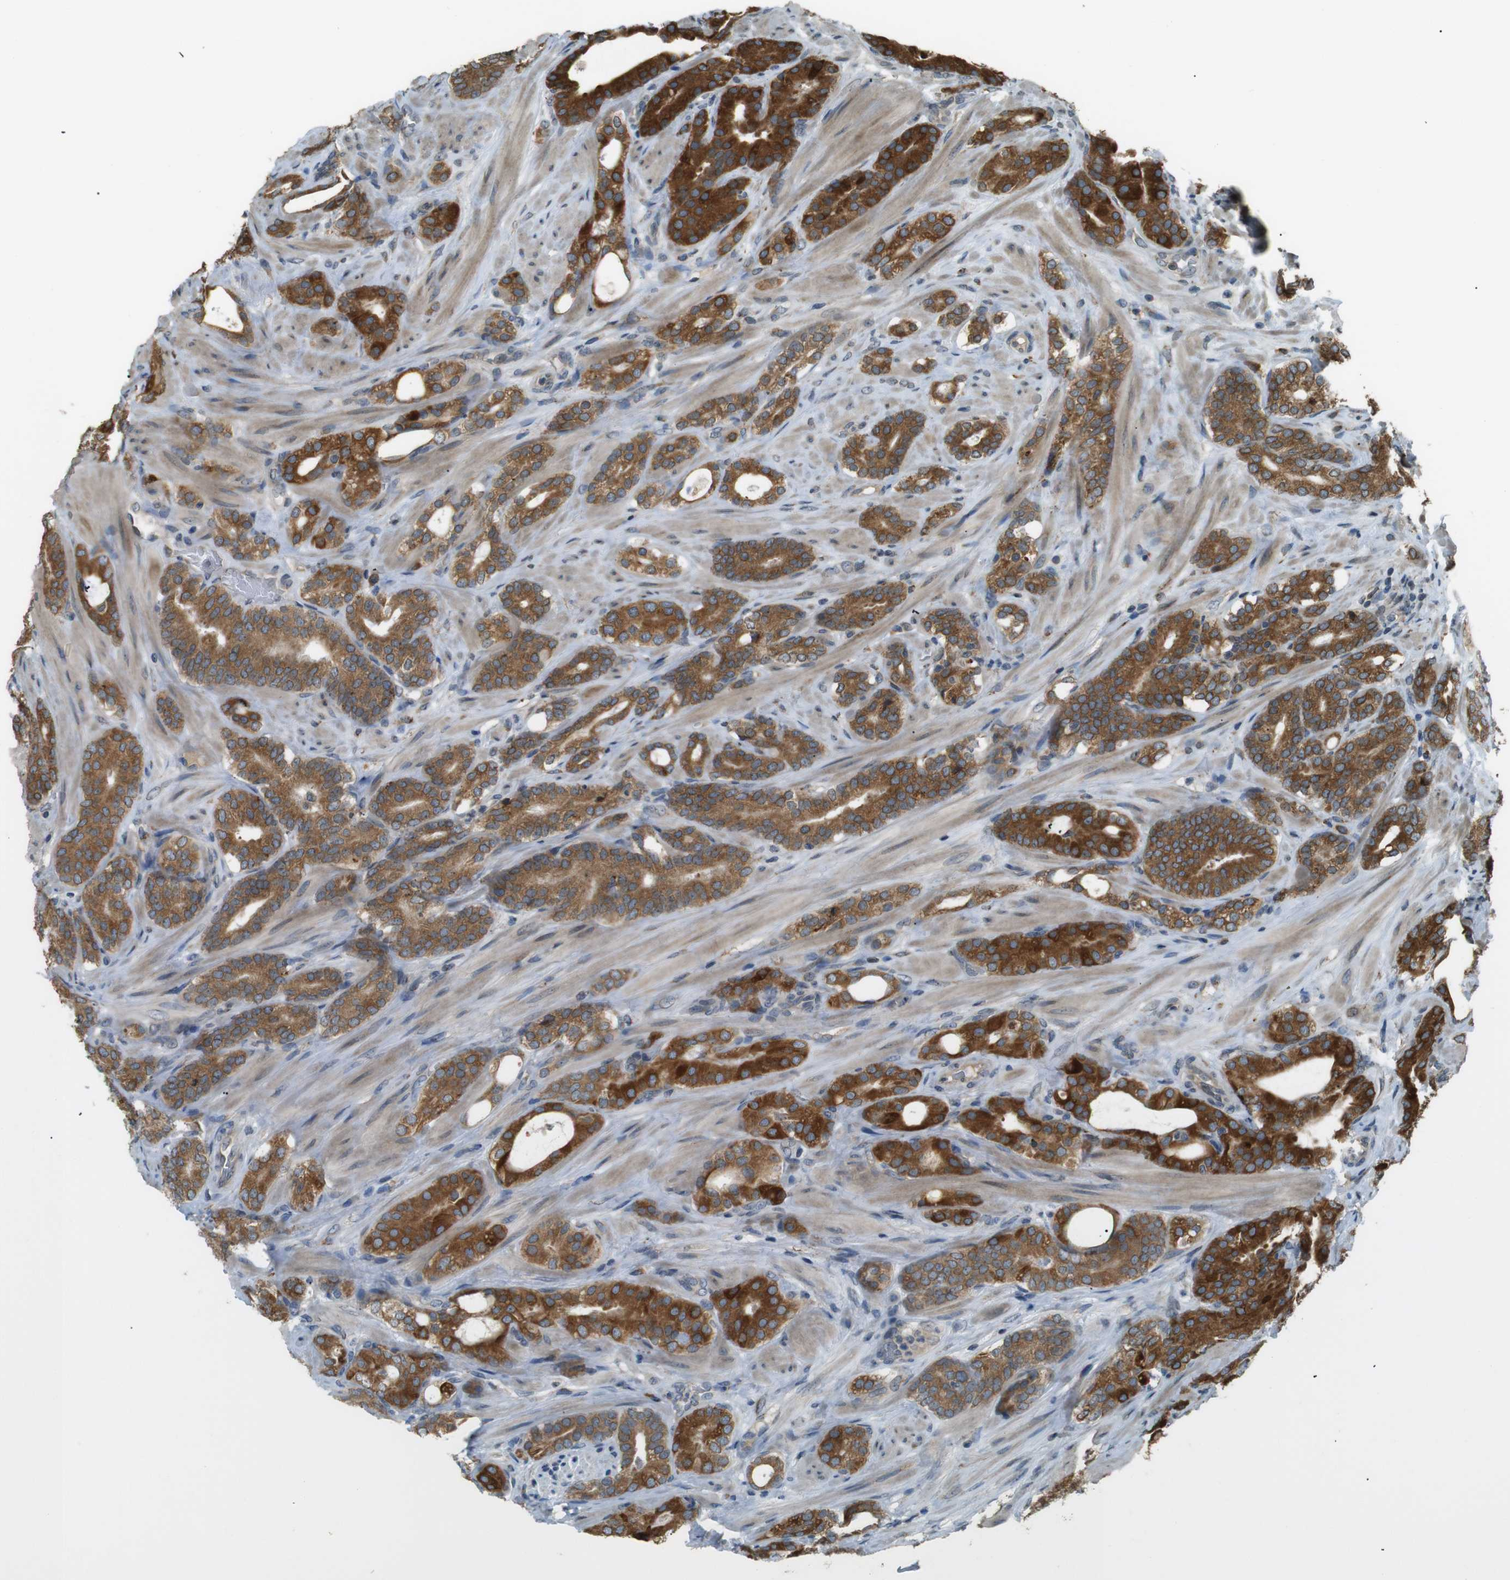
{"staining": {"intensity": "strong", "quantity": ">75%", "location": "cytoplasmic/membranous"}, "tissue": "prostate cancer", "cell_type": "Tumor cells", "image_type": "cancer", "snomed": [{"axis": "morphology", "description": "Adenocarcinoma, Low grade"}, {"axis": "topography", "description": "Prostate"}], "caption": "A high-resolution image shows IHC staining of adenocarcinoma (low-grade) (prostate), which shows strong cytoplasmic/membranous positivity in approximately >75% of tumor cells. (Stains: DAB in brown, nuclei in blue, Microscopy: brightfield microscopy at high magnification).", "gene": "TMED4", "patient": {"sex": "male", "age": 63}}